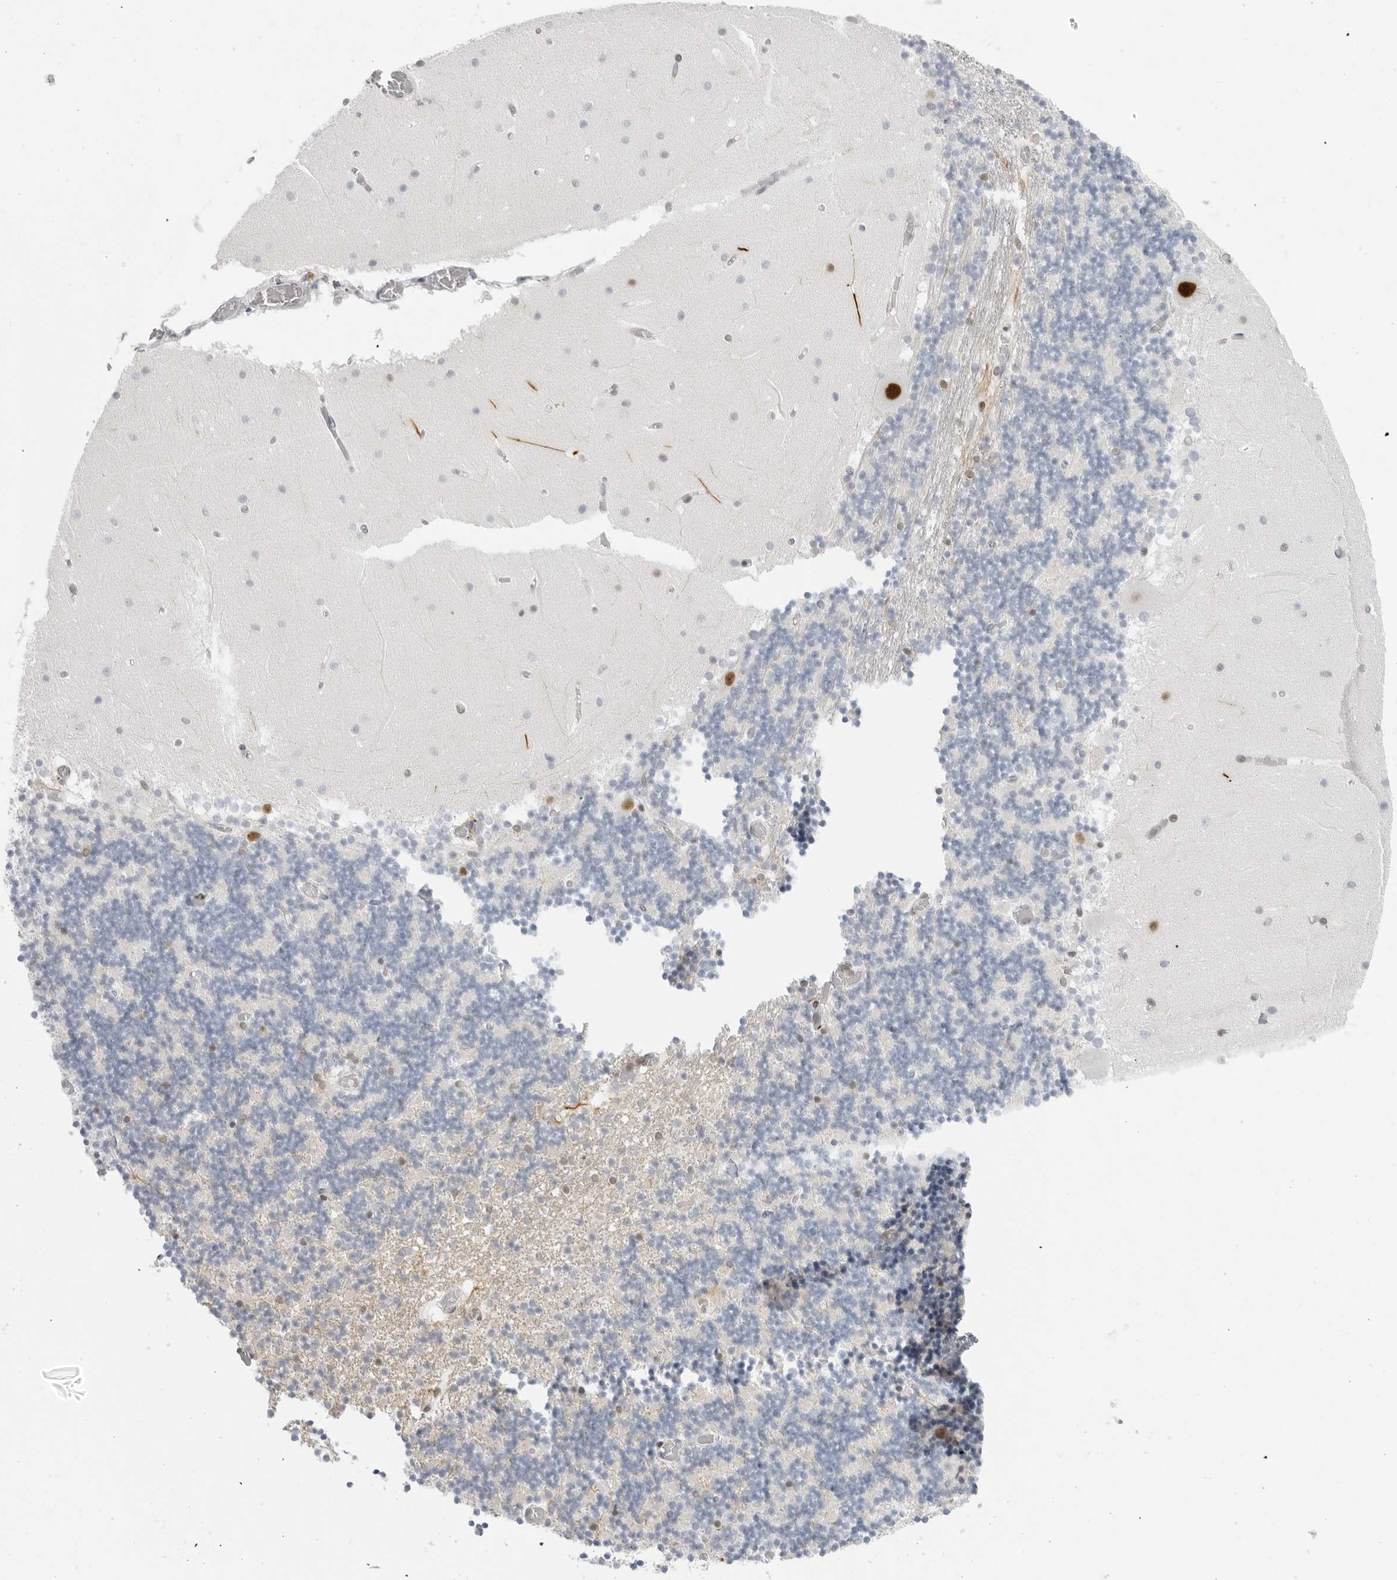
{"staining": {"intensity": "weak", "quantity": ">75%", "location": "nuclear"}, "tissue": "cerebellum", "cell_type": "Cells in granular layer", "image_type": "normal", "snomed": [{"axis": "morphology", "description": "Normal tissue, NOS"}, {"axis": "topography", "description": "Cerebellum"}], "caption": "Unremarkable cerebellum displays weak nuclear staining in approximately >75% of cells in granular layer, visualized by immunohistochemistry.", "gene": "FOXK2", "patient": {"sex": "female", "age": 28}}